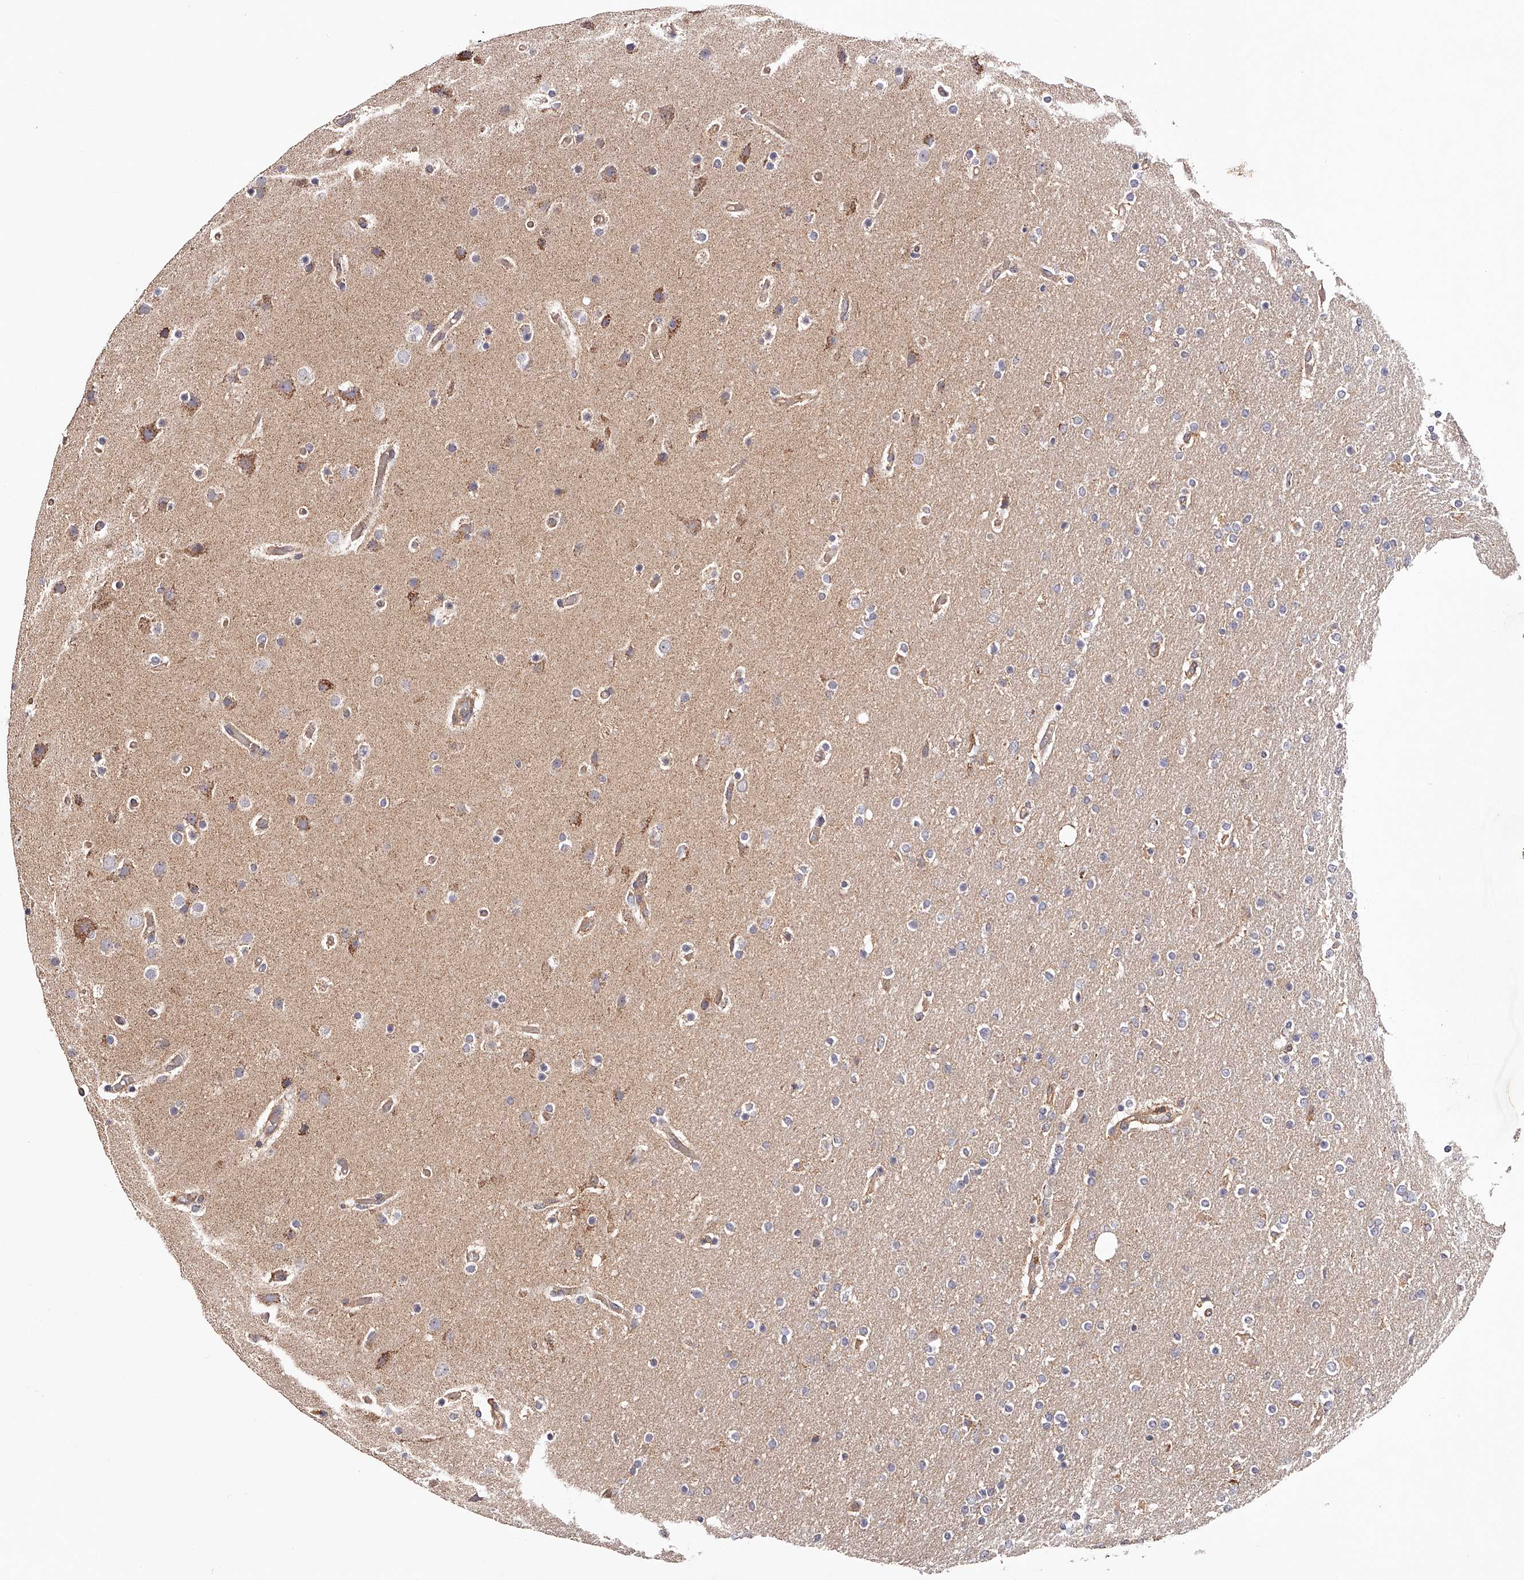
{"staining": {"intensity": "negative", "quantity": "none", "location": "none"}, "tissue": "glioma", "cell_type": "Tumor cells", "image_type": "cancer", "snomed": [{"axis": "morphology", "description": "Glioma, malignant, High grade"}, {"axis": "topography", "description": "Cerebral cortex"}], "caption": "Tumor cells are negative for brown protein staining in glioma.", "gene": "USP21", "patient": {"sex": "female", "age": 36}}